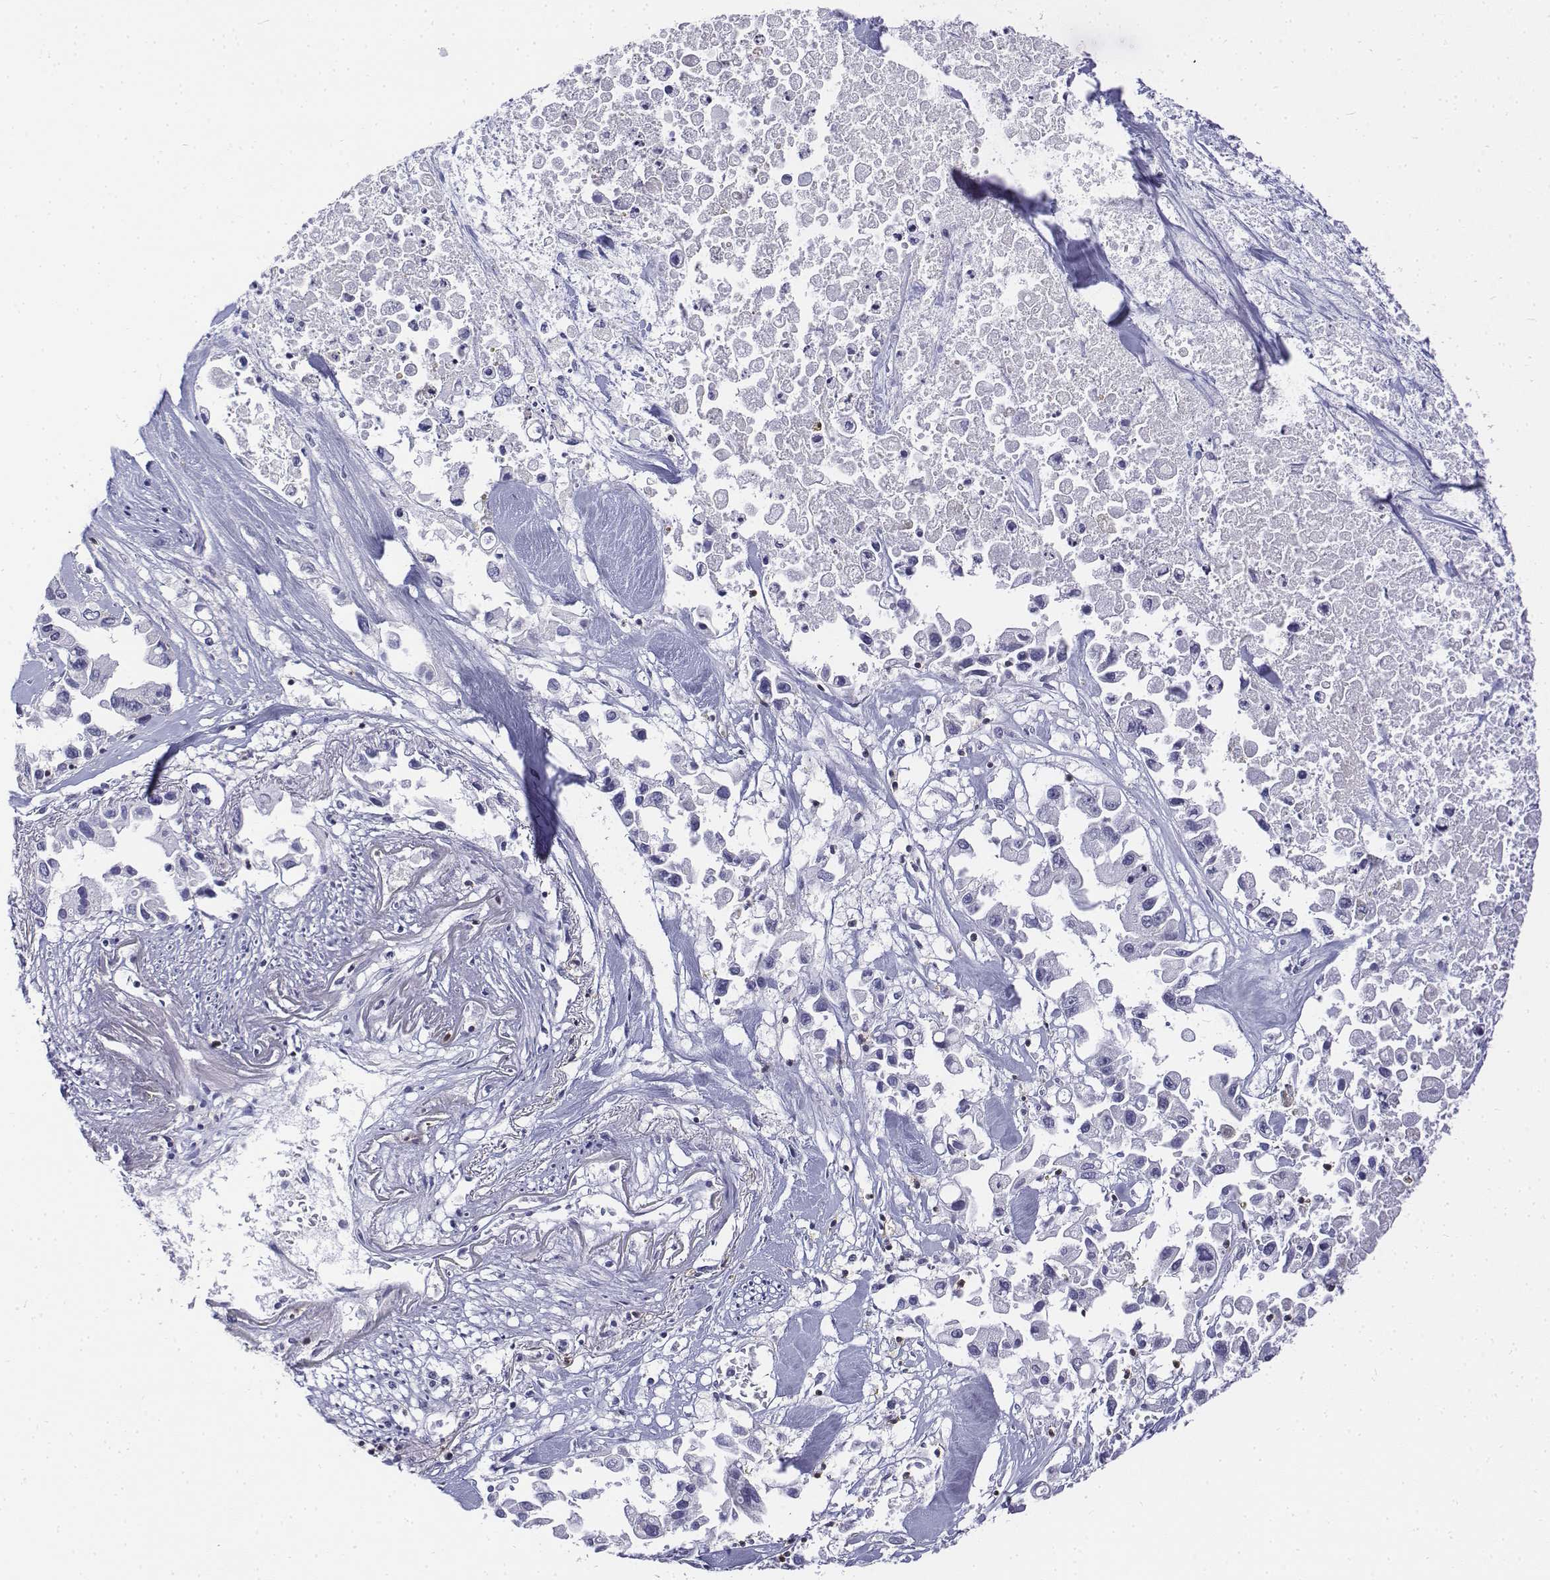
{"staining": {"intensity": "negative", "quantity": "none", "location": "none"}, "tissue": "pancreatic cancer", "cell_type": "Tumor cells", "image_type": "cancer", "snomed": [{"axis": "morphology", "description": "Adenocarcinoma, NOS"}, {"axis": "topography", "description": "Pancreas"}], "caption": "Tumor cells show no significant protein staining in pancreatic cancer.", "gene": "CD3E", "patient": {"sex": "female", "age": 83}}